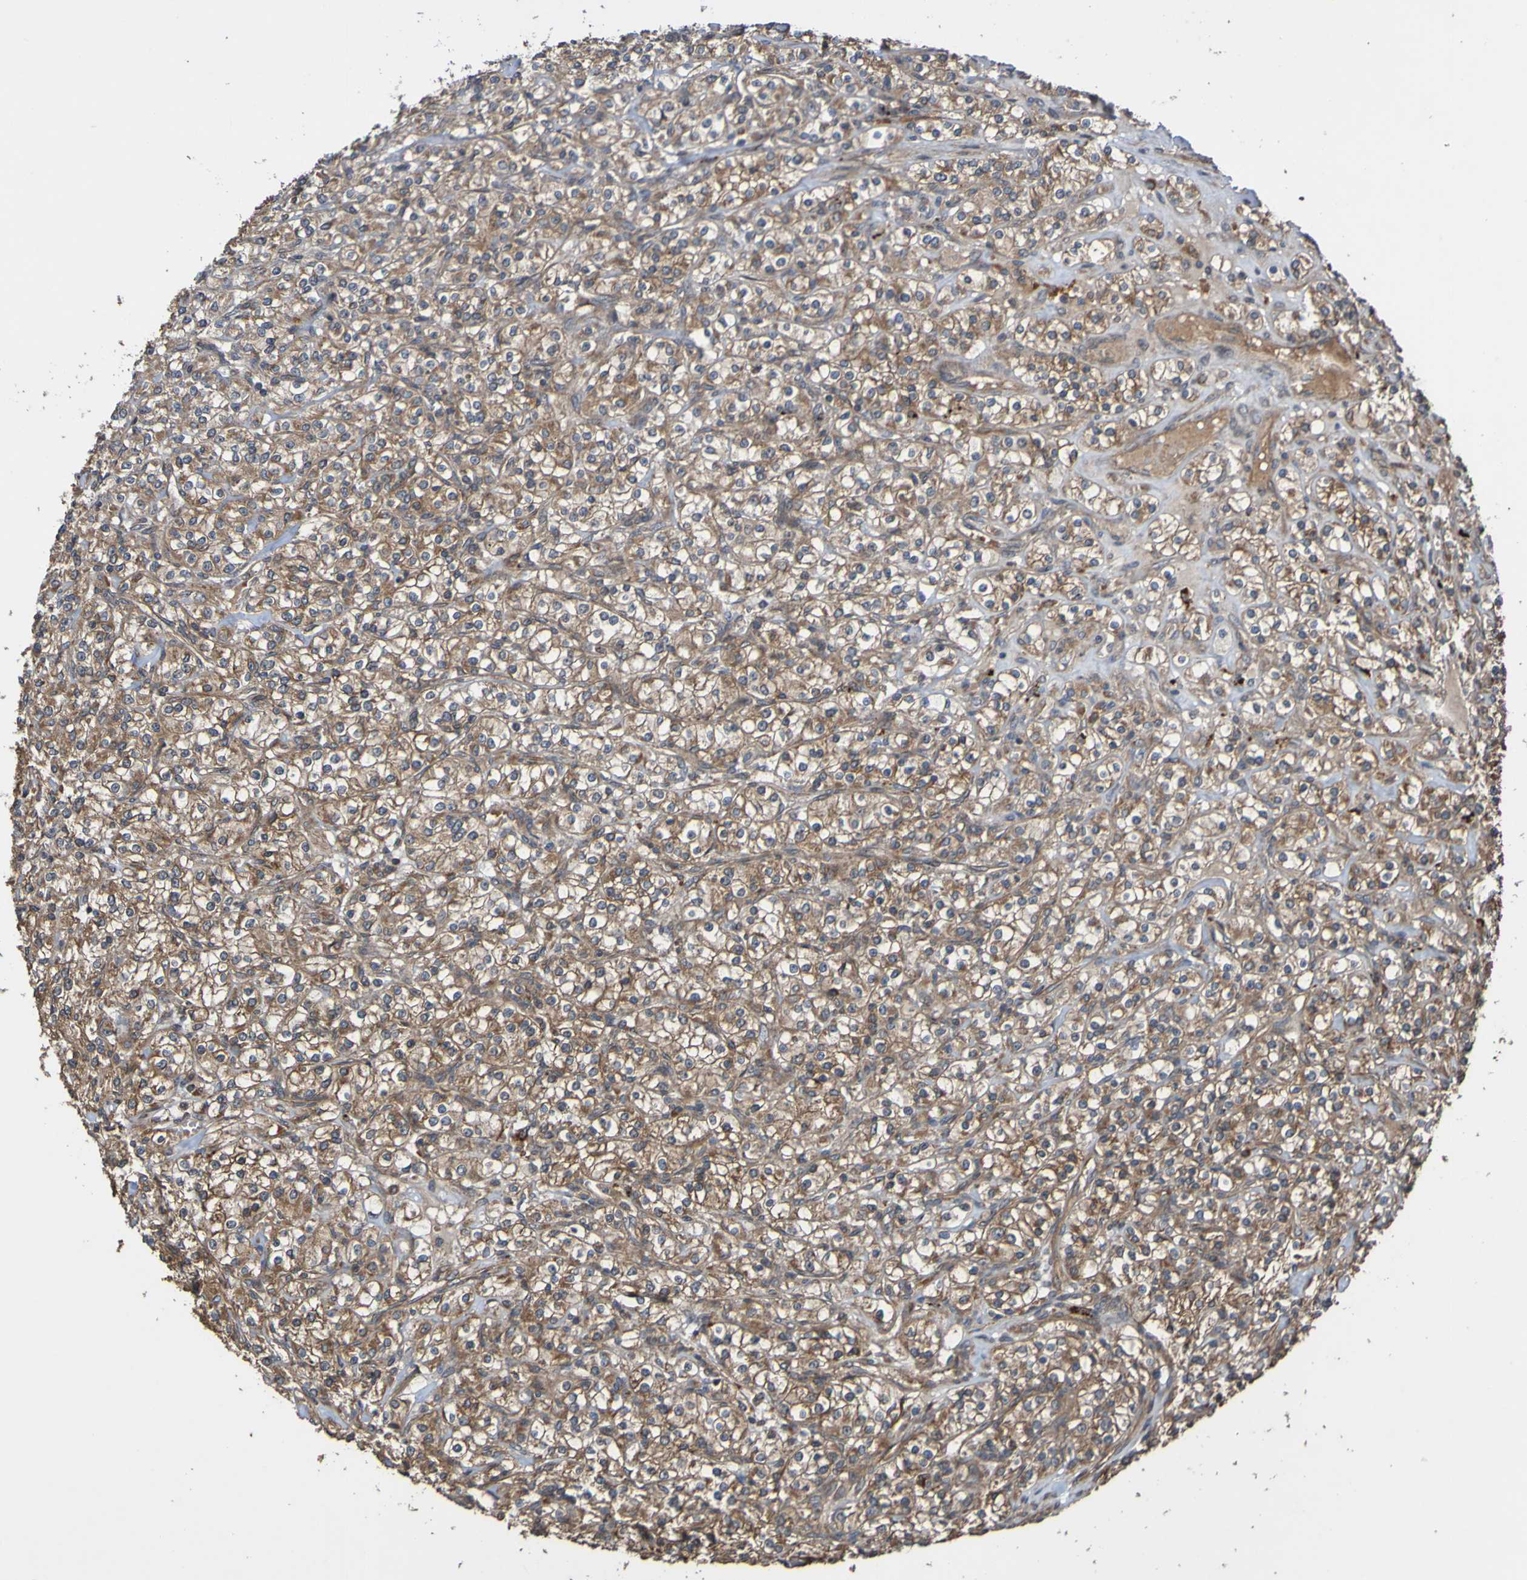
{"staining": {"intensity": "moderate", "quantity": ">75%", "location": "cytoplasmic/membranous"}, "tissue": "renal cancer", "cell_type": "Tumor cells", "image_type": "cancer", "snomed": [{"axis": "morphology", "description": "Adenocarcinoma, NOS"}, {"axis": "topography", "description": "Kidney"}], "caption": "Human renal cancer stained for a protein (brown) displays moderate cytoplasmic/membranous positive expression in about >75% of tumor cells.", "gene": "UCN", "patient": {"sex": "male", "age": 77}}